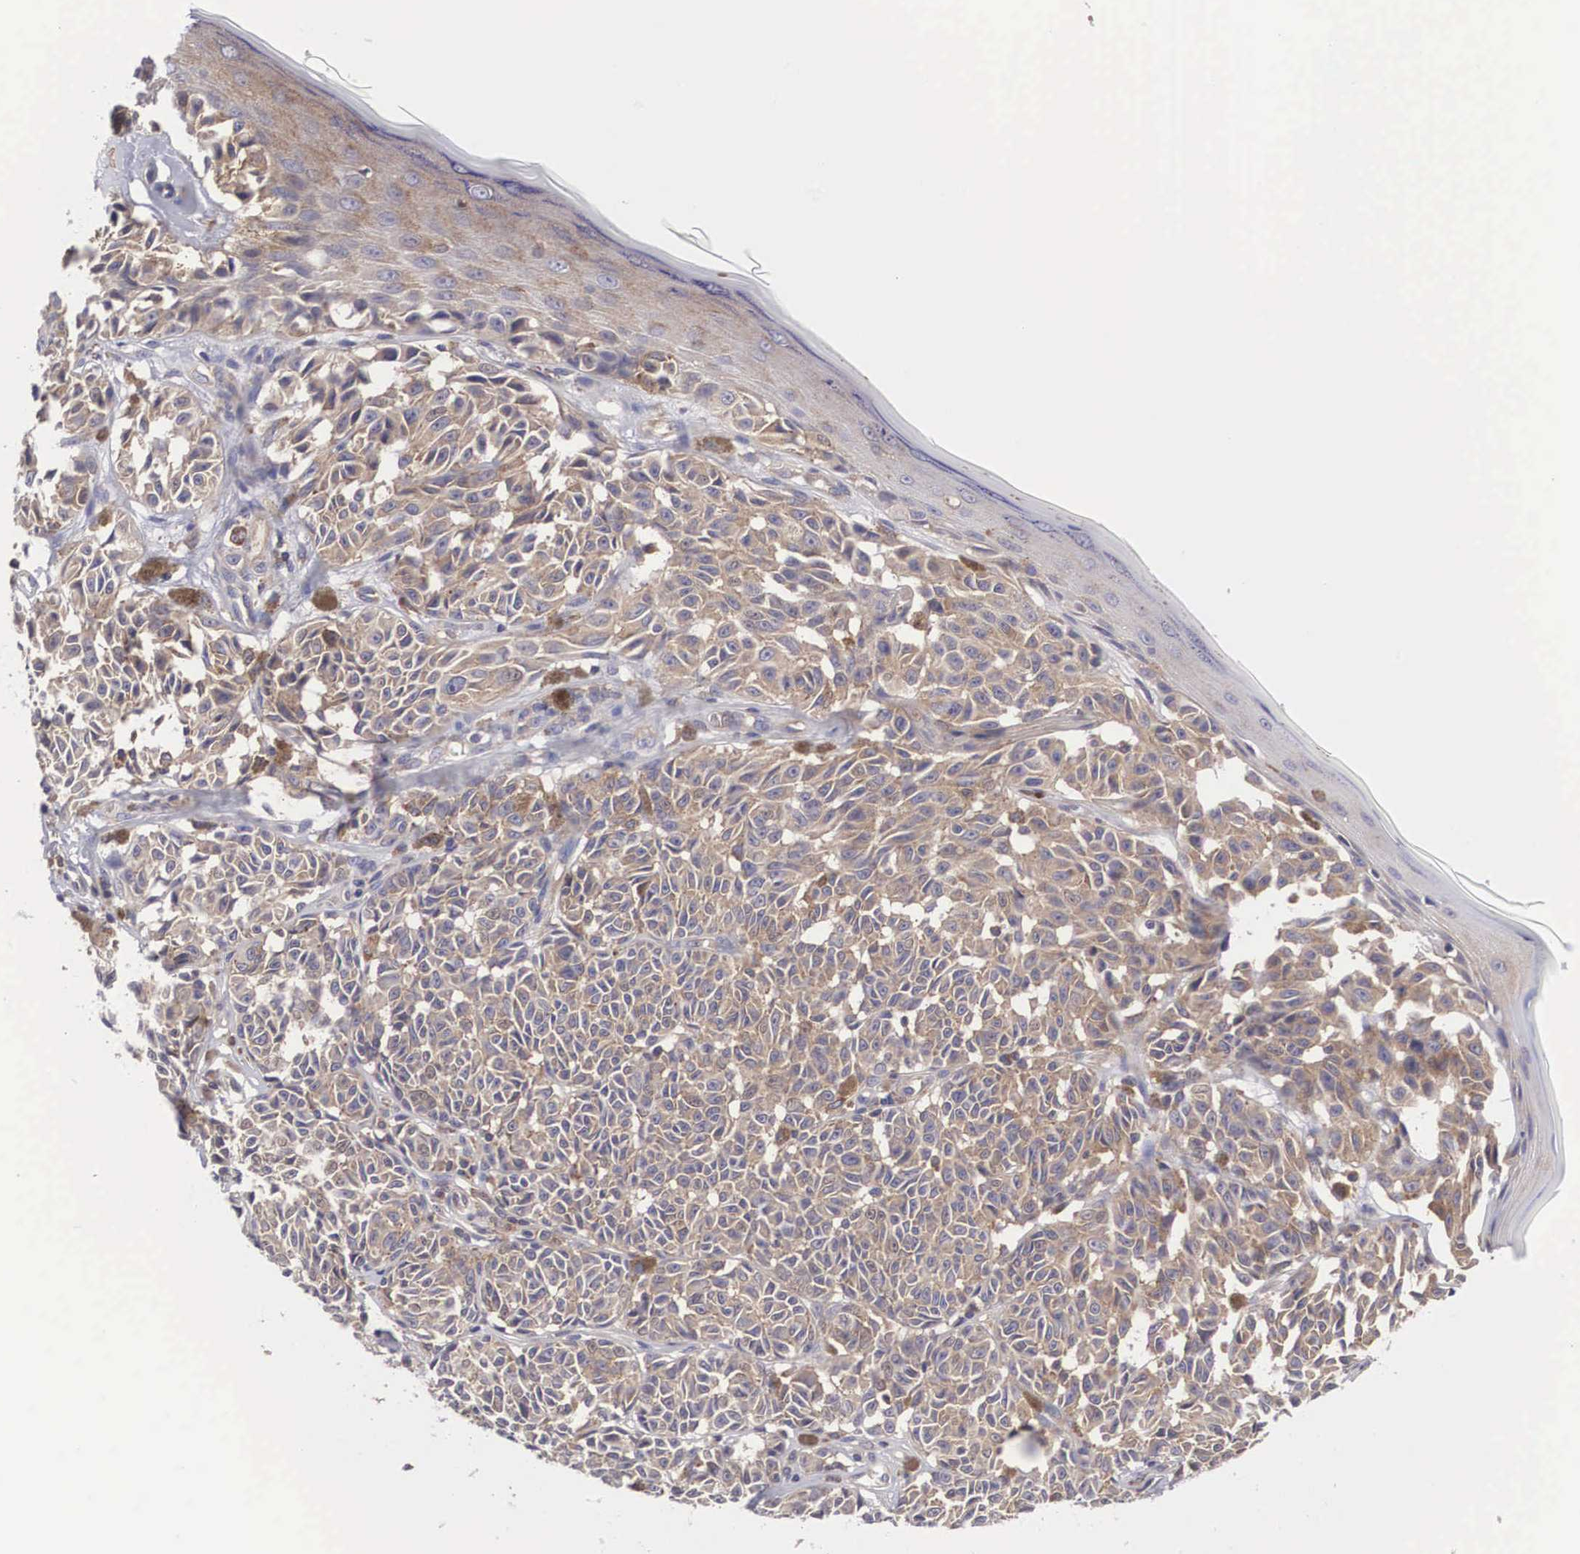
{"staining": {"intensity": "weak", "quantity": "25%-75%", "location": "cytoplasmic/membranous"}, "tissue": "melanoma", "cell_type": "Tumor cells", "image_type": "cancer", "snomed": [{"axis": "morphology", "description": "Malignant melanoma, NOS"}, {"axis": "topography", "description": "Skin"}], "caption": "The photomicrograph shows a brown stain indicating the presence of a protein in the cytoplasmic/membranous of tumor cells in melanoma. The staining was performed using DAB (3,3'-diaminobenzidine) to visualize the protein expression in brown, while the nuclei were stained in blue with hematoxylin (Magnification: 20x).", "gene": "GRIPAP1", "patient": {"sex": "male", "age": 49}}